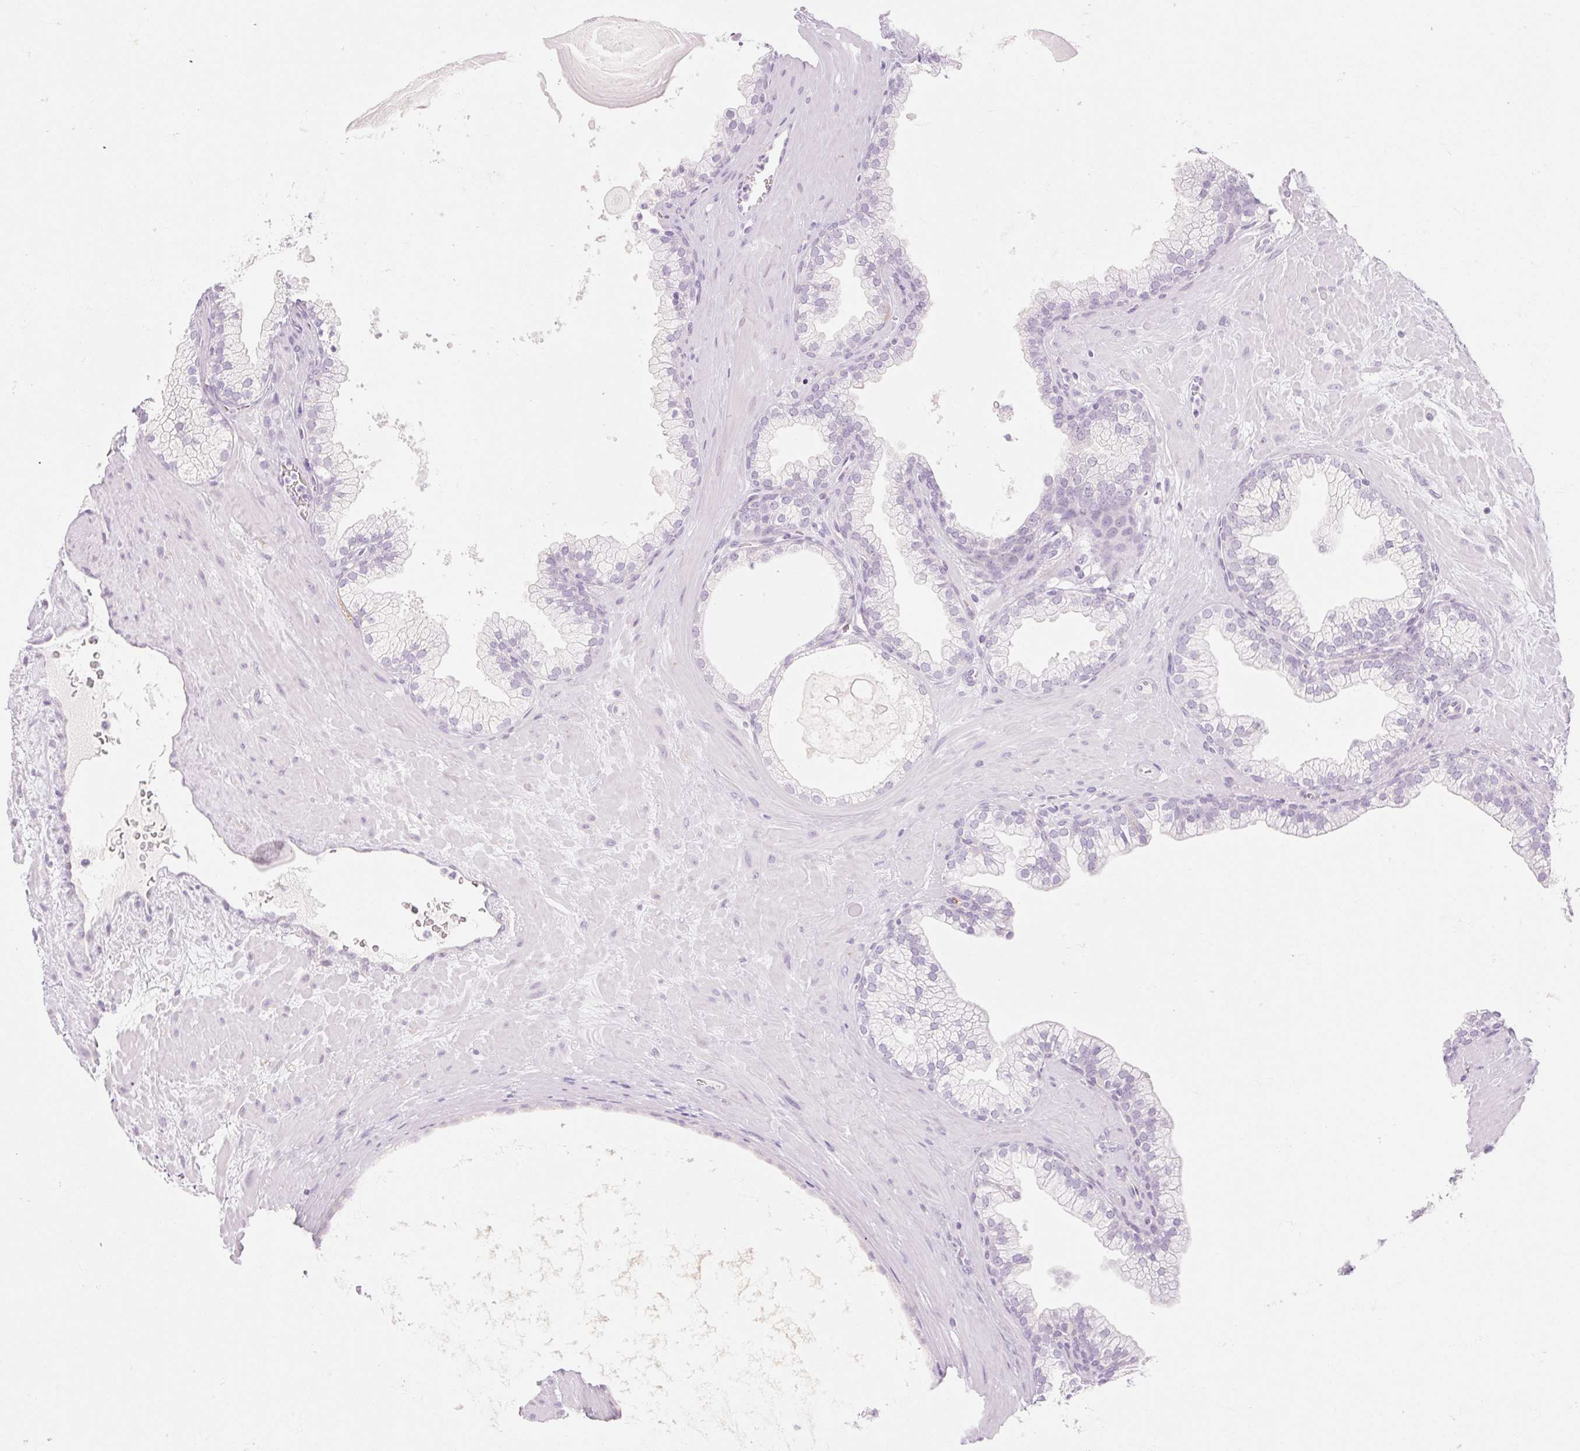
{"staining": {"intensity": "negative", "quantity": "none", "location": "none"}, "tissue": "prostate", "cell_type": "Glandular cells", "image_type": "normal", "snomed": [{"axis": "morphology", "description": "Normal tissue, NOS"}, {"axis": "topography", "description": "Prostate"}, {"axis": "topography", "description": "Peripheral nerve tissue"}], "caption": "Protein analysis of benign prostate exhibits no significant staining in glandular cells.", "gene": "TAF1L", "patient": {"sex": "male", "age": 61}}